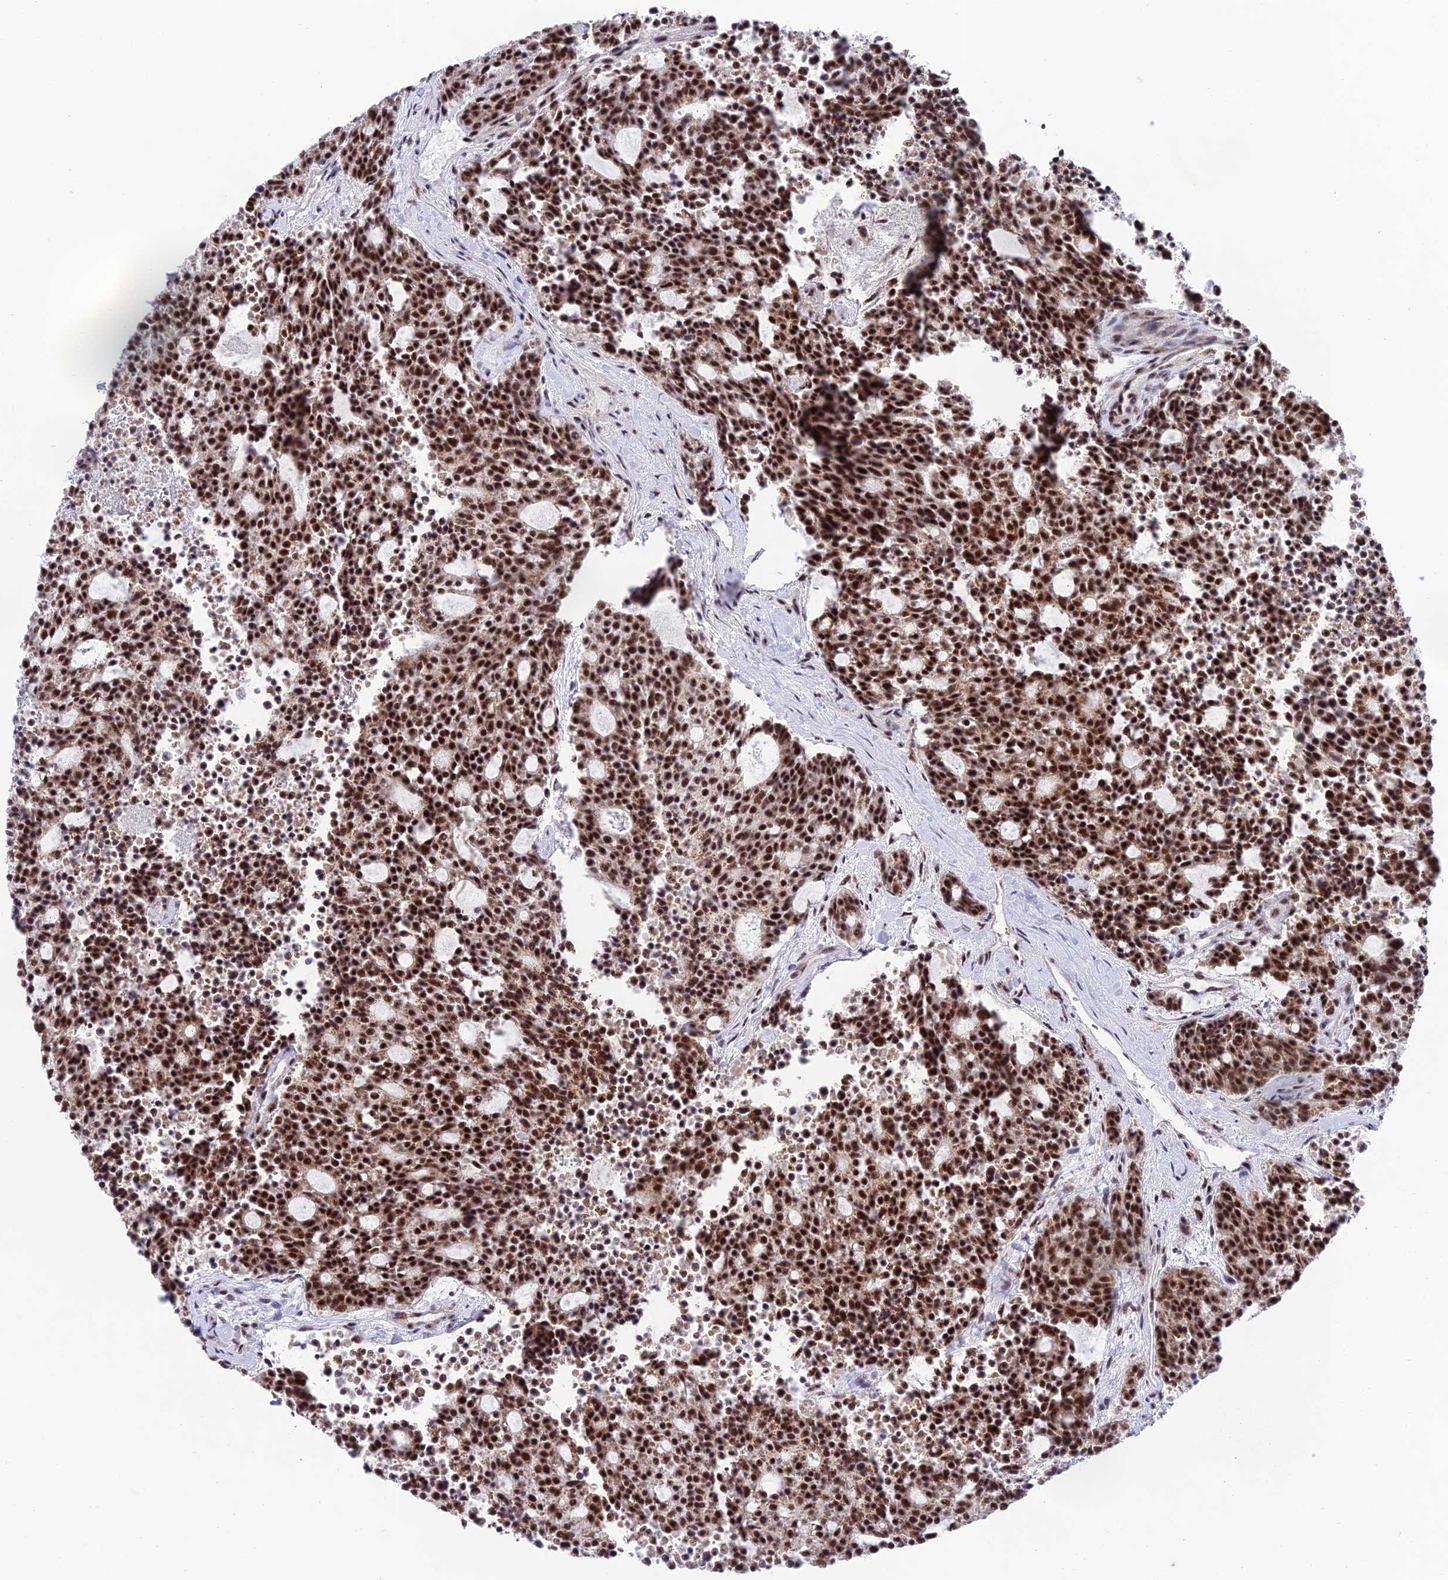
{"staining": {"intensity": "moderate", "quantity": ">75%", "location": "cytoplasmic/membranous,nuclear"}, "tissue": "carcinoid", "cell_type": "Tumor cells", "image_type": "cancer", "snomed": [{"axis": "morphology", "description": "Carcinoid, malignant, NOS"}, {"axis": "topography", "description": "Pancreas"}], "caption": "High-power microscopy captured an immunohistochemistry (IHC) photomicrograph of carcinoid, revealing moderate cytoplasmic/membranous and nuclear positivity in approximately >75% of tumor cells.", "gene": "THOC7", "patient": {"sex": "female", "age": 54}}